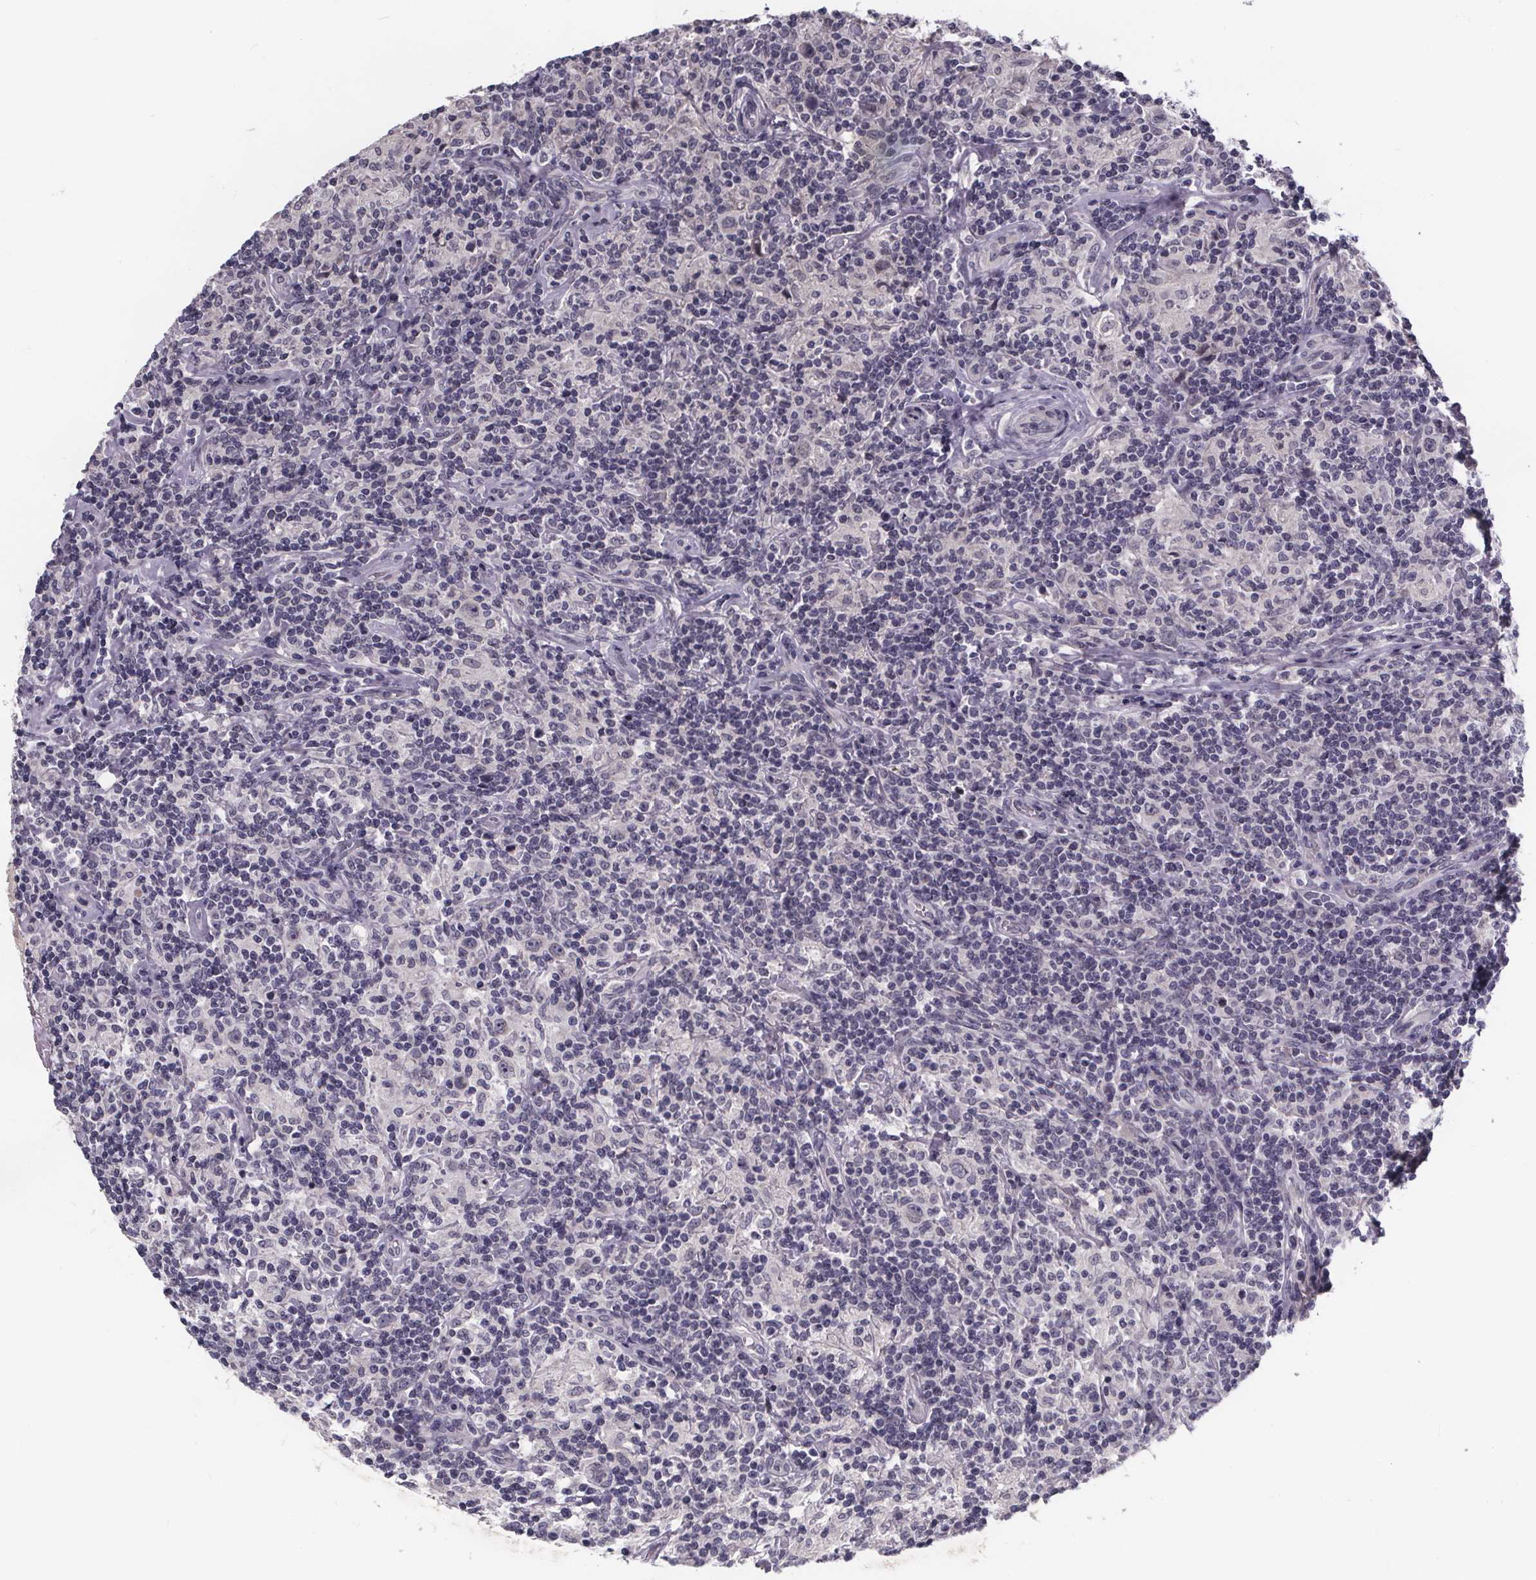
{"staining": {"intensity": "negative", "quantity": "none", "location": "none"}, "tissue": "lymphoma", "cell_type": "Tumor cells", "image_type": "cancer", "snomed": [{"axis": "morphology", "description": "Hodgkin's disease, NOS"}, {"axis": "topography", "description": "Lymph node"}], "caption": "Image shows no significant protein staining in tumor cells of Hodgkin's disease. The staining is performed using DAB brown chromogen with nuclei counter-stained in using hematoxylin.", "gene": "FAM181B", "patient": {"sex": "male", "age": 70}}